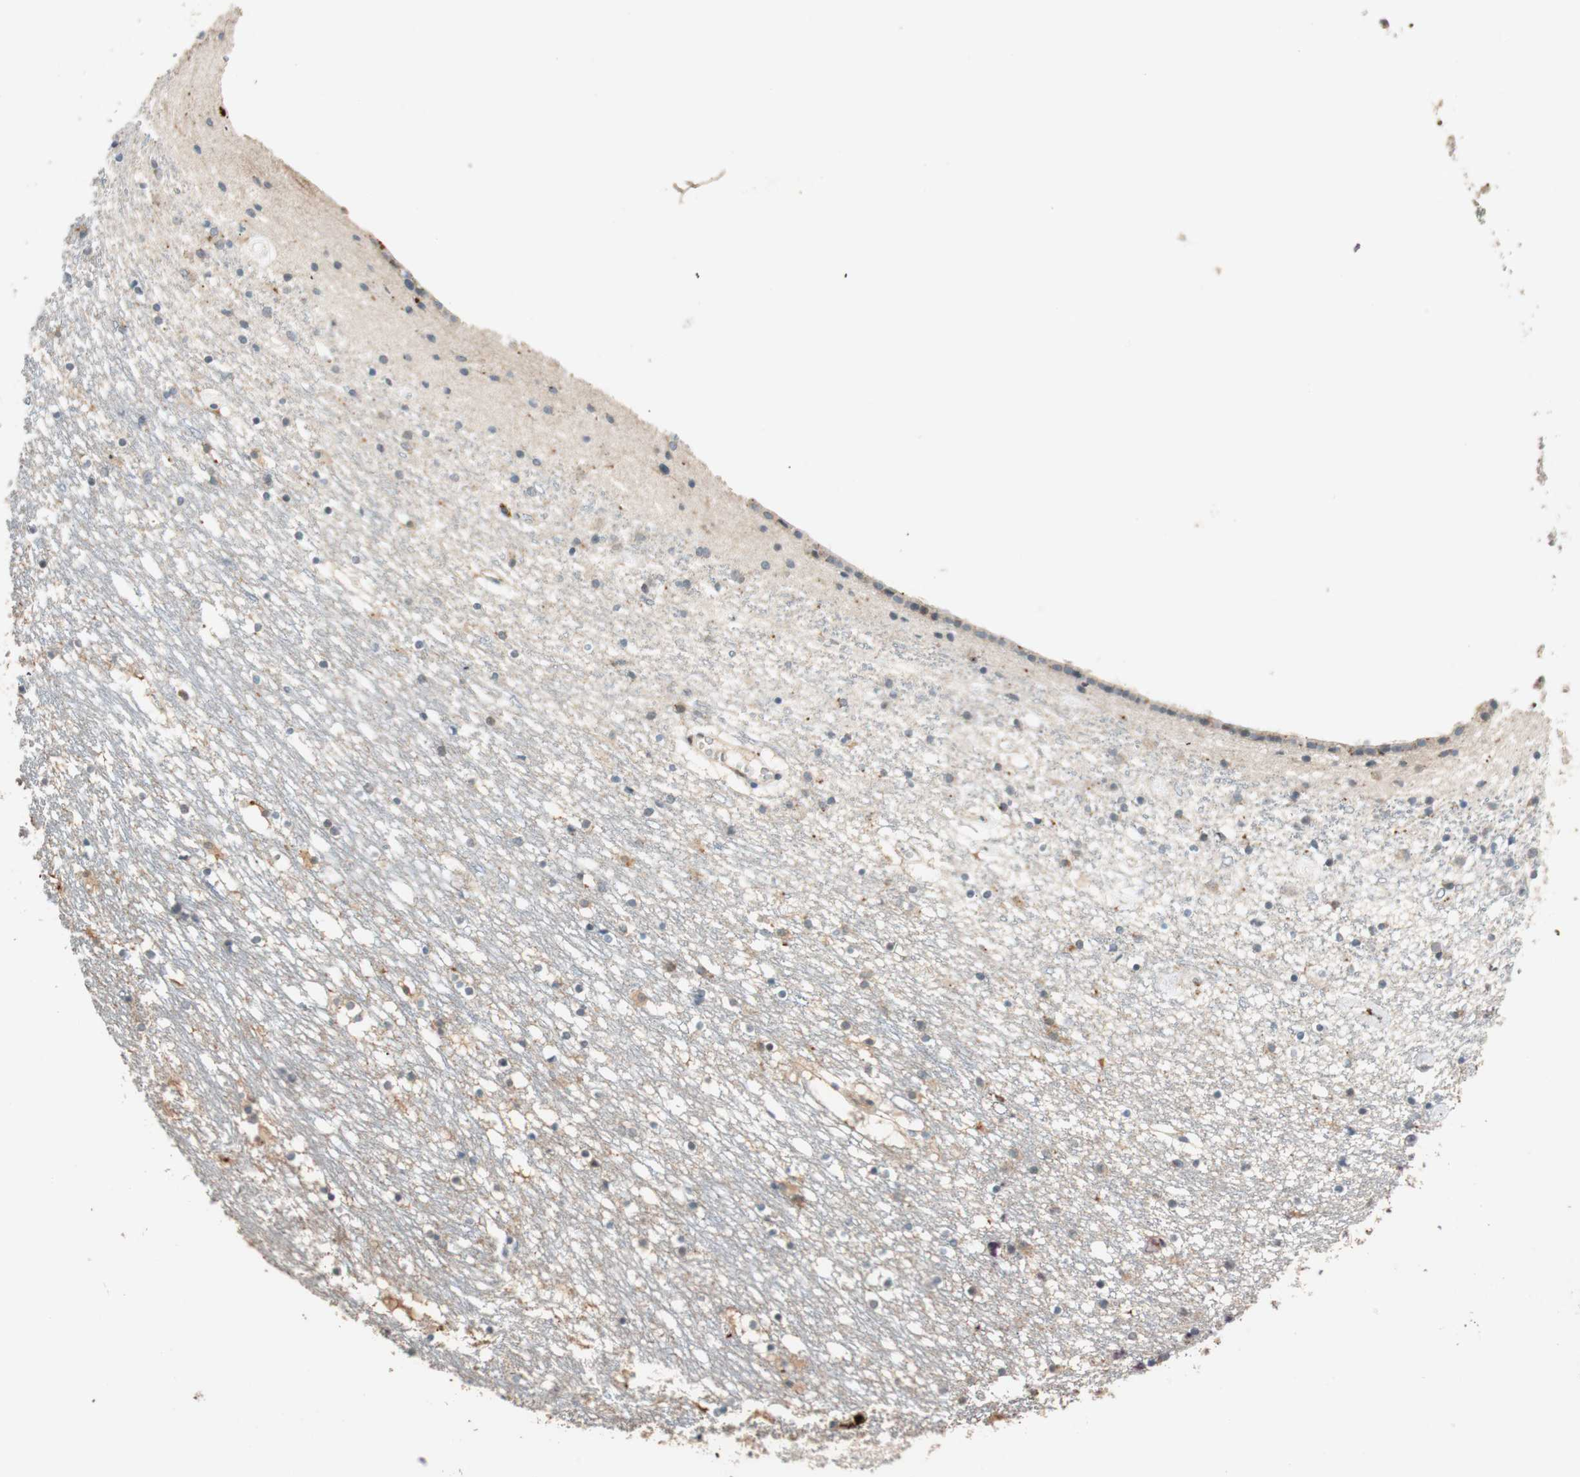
{"staining": {"intensity": "weak", "quantity": "<25%", "location": "cytoplasmic/membranous"}, "tissue": "caudate", "cell_type": "Glial cells", "image_type": "normal", "snomed": [{"axis": "morphology", "description": "Normal tissue, NOS"}, {"axis": "topography", "description": "Lateral ventricle wall"}], "caption": "Photomicrograph shows no significant protein expression in glial cells of unremarkable caudate.", "gene": "GLB1", "patient": {"sex": "male", "age": 45}}